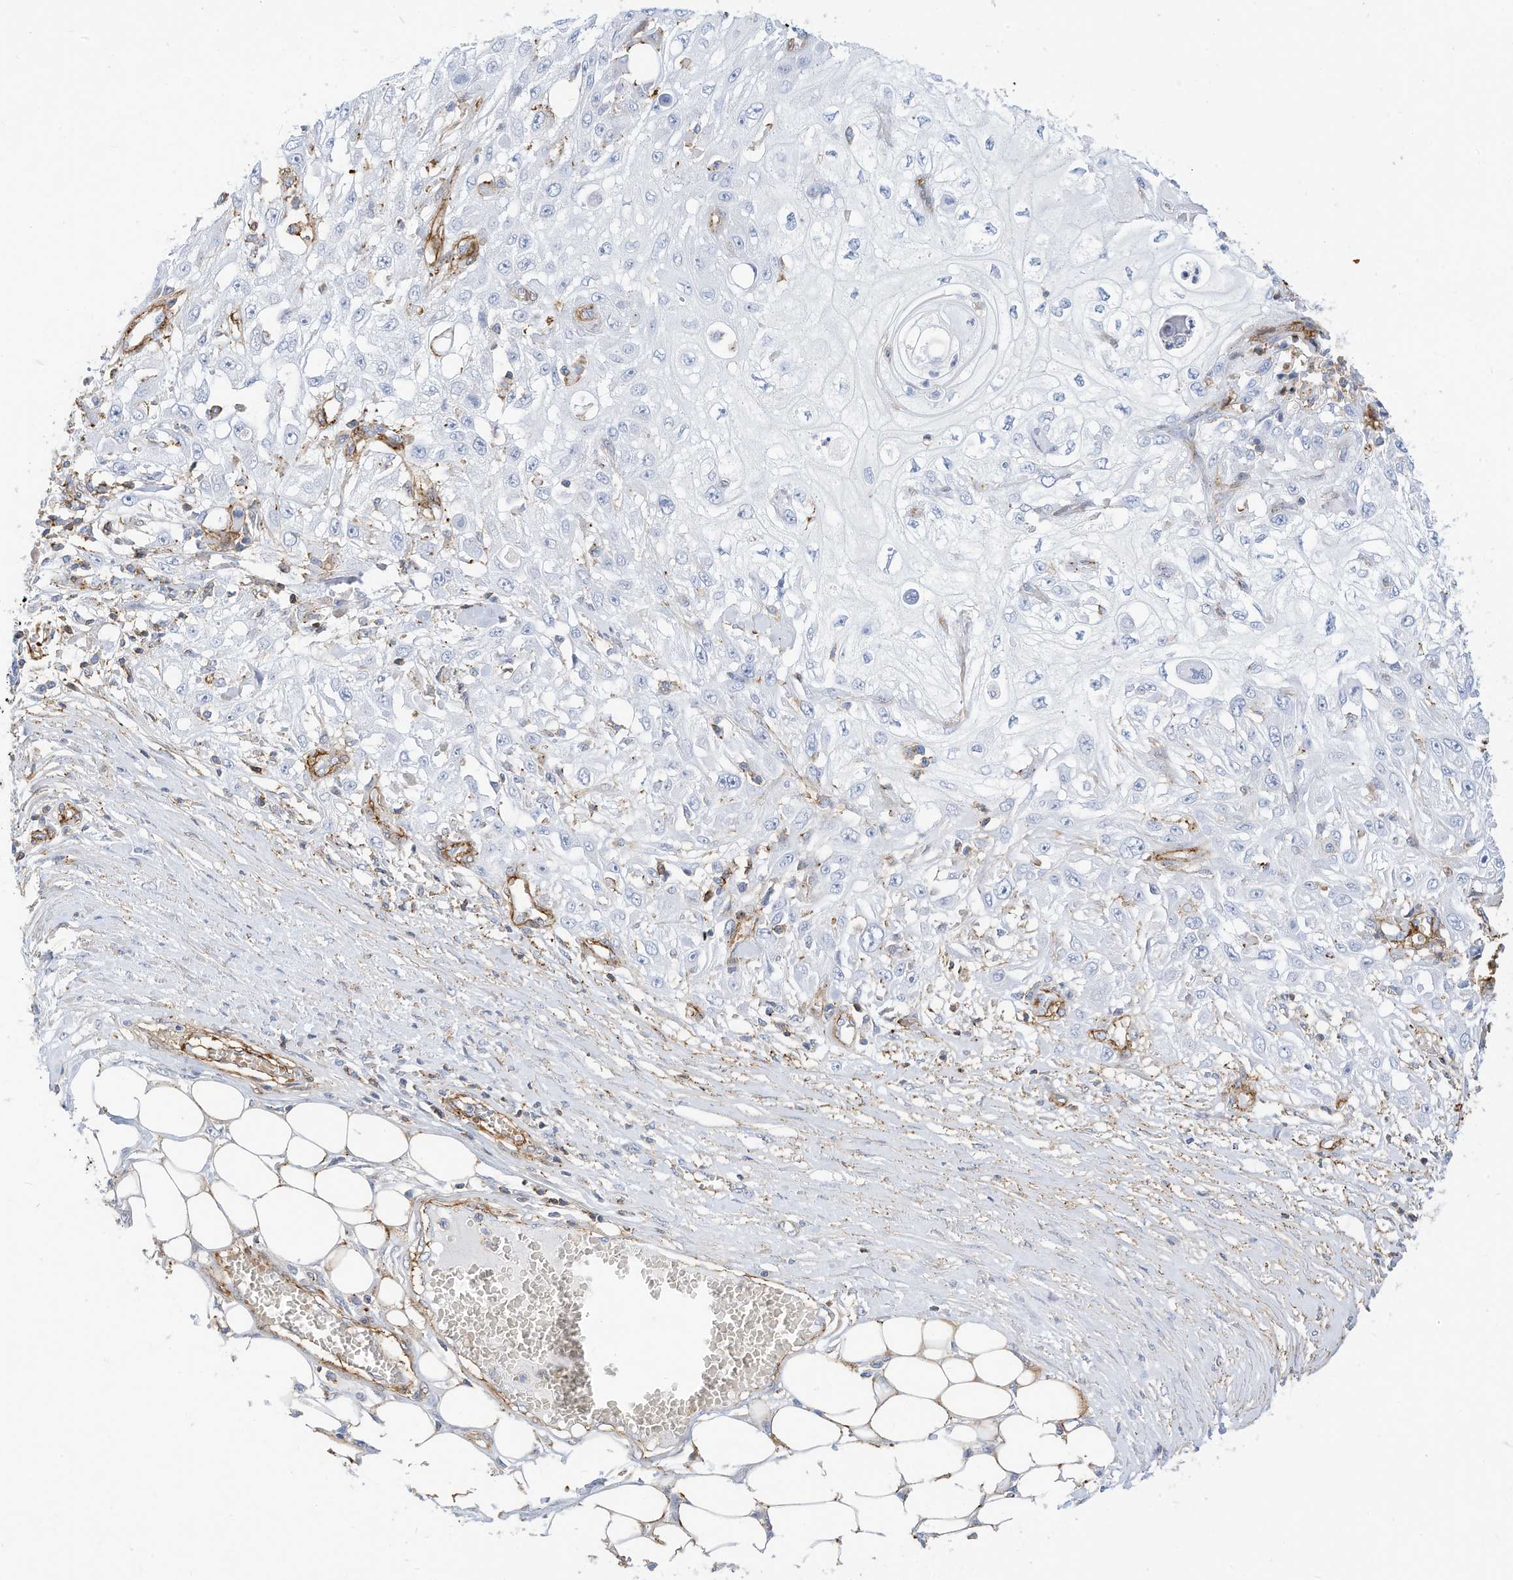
{"staining": {"intensity": "negative", "quantity": "none", "location": "none"}, "tissue": "skin cancer", "cell_type": "Tumor cells", "image_type": "cancer", "snomed": [{"axis": "morphology", "description": "Squamous cell carcinoma, NOS"}, {"axis": "morphology", "description": "Squamous cell carcinoma, metastatic, NOS"}, {"axis": "topography", "description": "Skin"}, {"axis": "topography", "description": "Lymph node"}], "caption": "DAB (3,3'-diaminobenzidine) immunohistochemical staining of human skin cancer (squamous cell carcinoma) reveals no significant positivity in tumor cells.", "gene": "TXNDC9", "patient": {"sex": "male", "age": 75}}